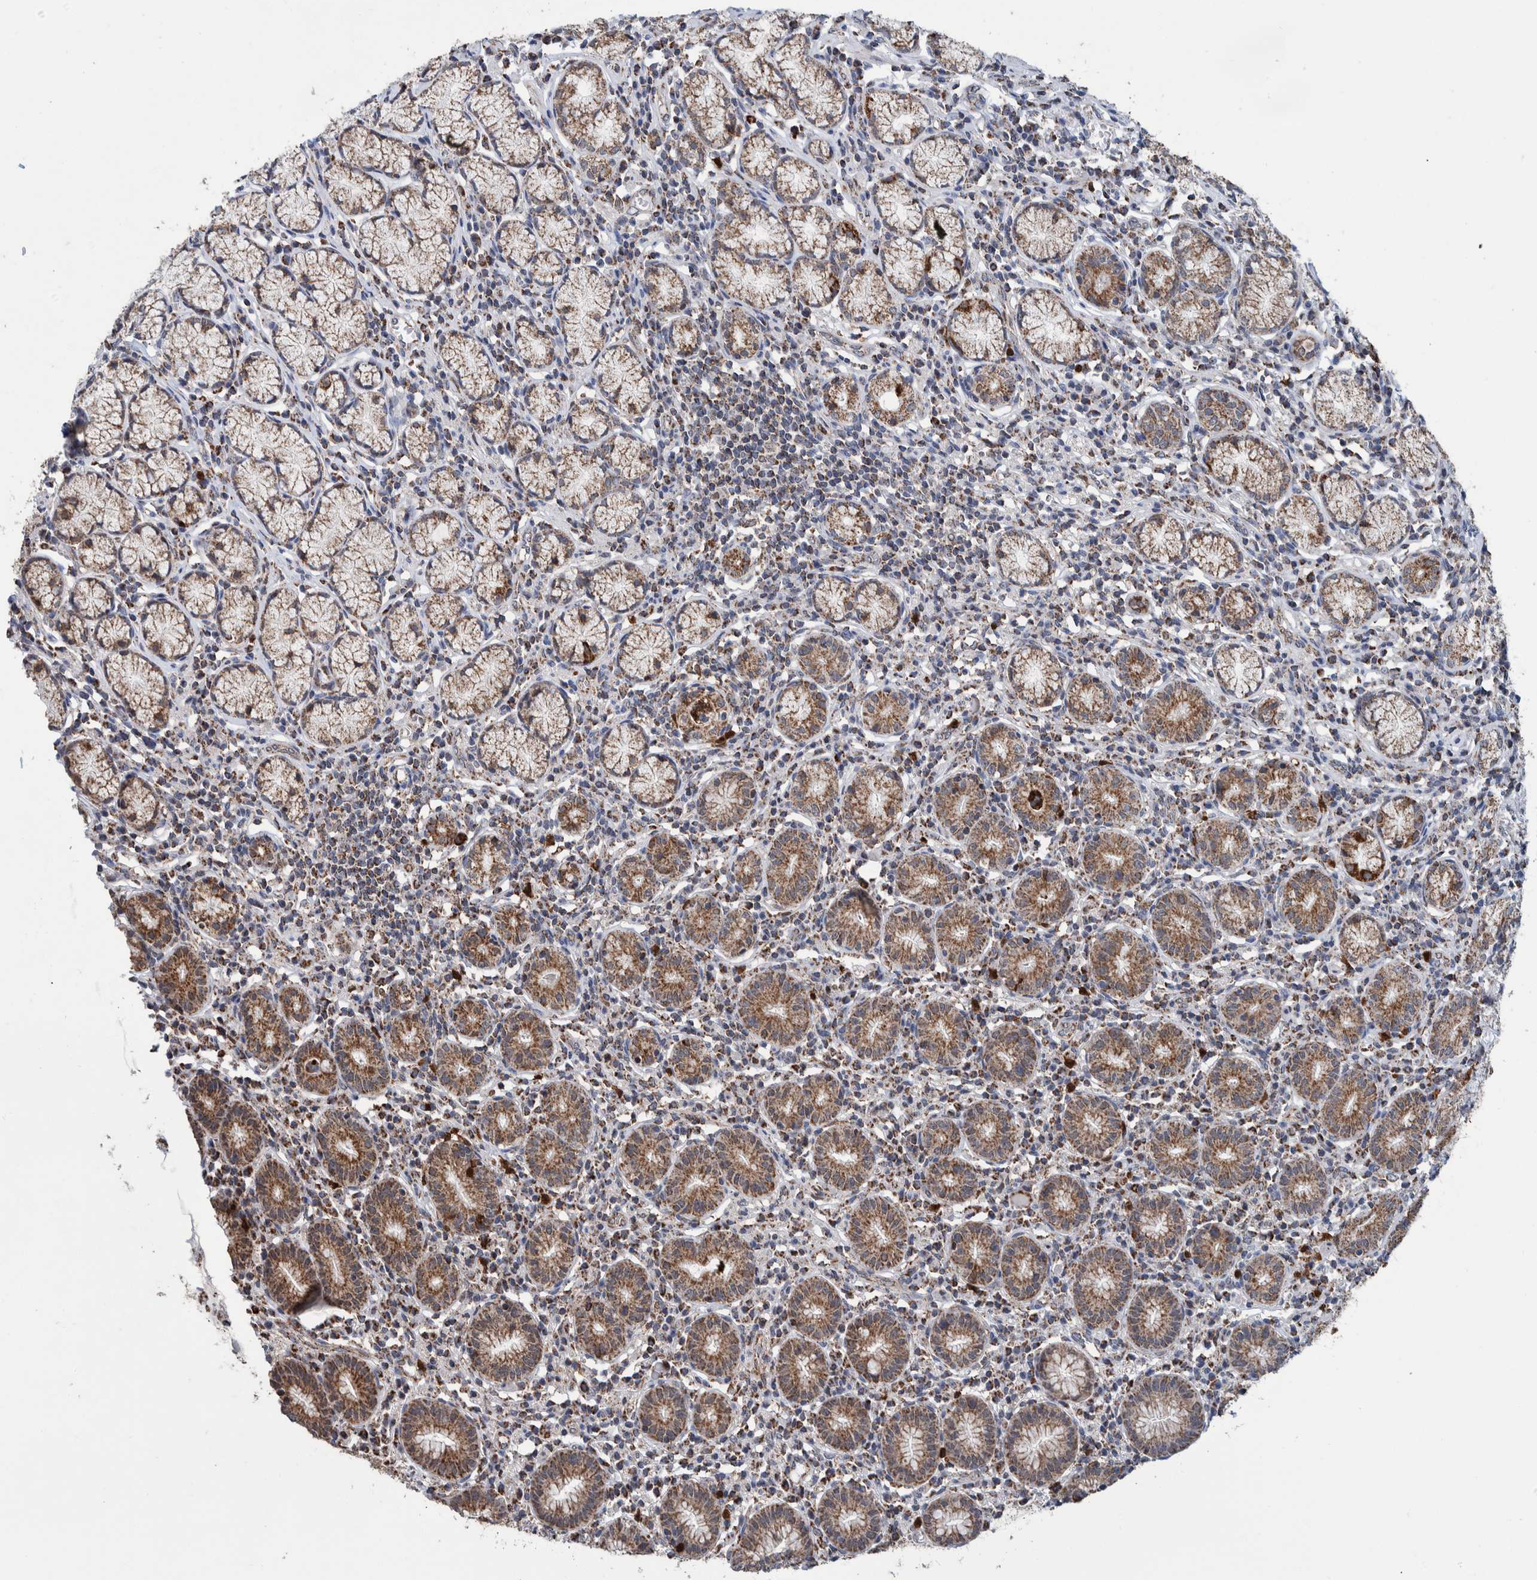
{"staining": {"intensity": "strong", "quantity": ">75%", "location": "cytoplasmic/membranous"}, "tissue": "stomach", "cell_type": "Glandular cells", "image_type": "normal", "snomed": [{"axis": "morphology", "description": "Normal tissue, NOS"}, {"axis": "topography", "description": "Stomach"}], "caption": "IHC micrograph of benign human stomach stained for a protein (brown), which displays high levels of strong cytoplasmic/membranous staining in approximately >75% of glandular cells.", "gene": "DECR1", "patient": {"sex": "male", "age": 55}}